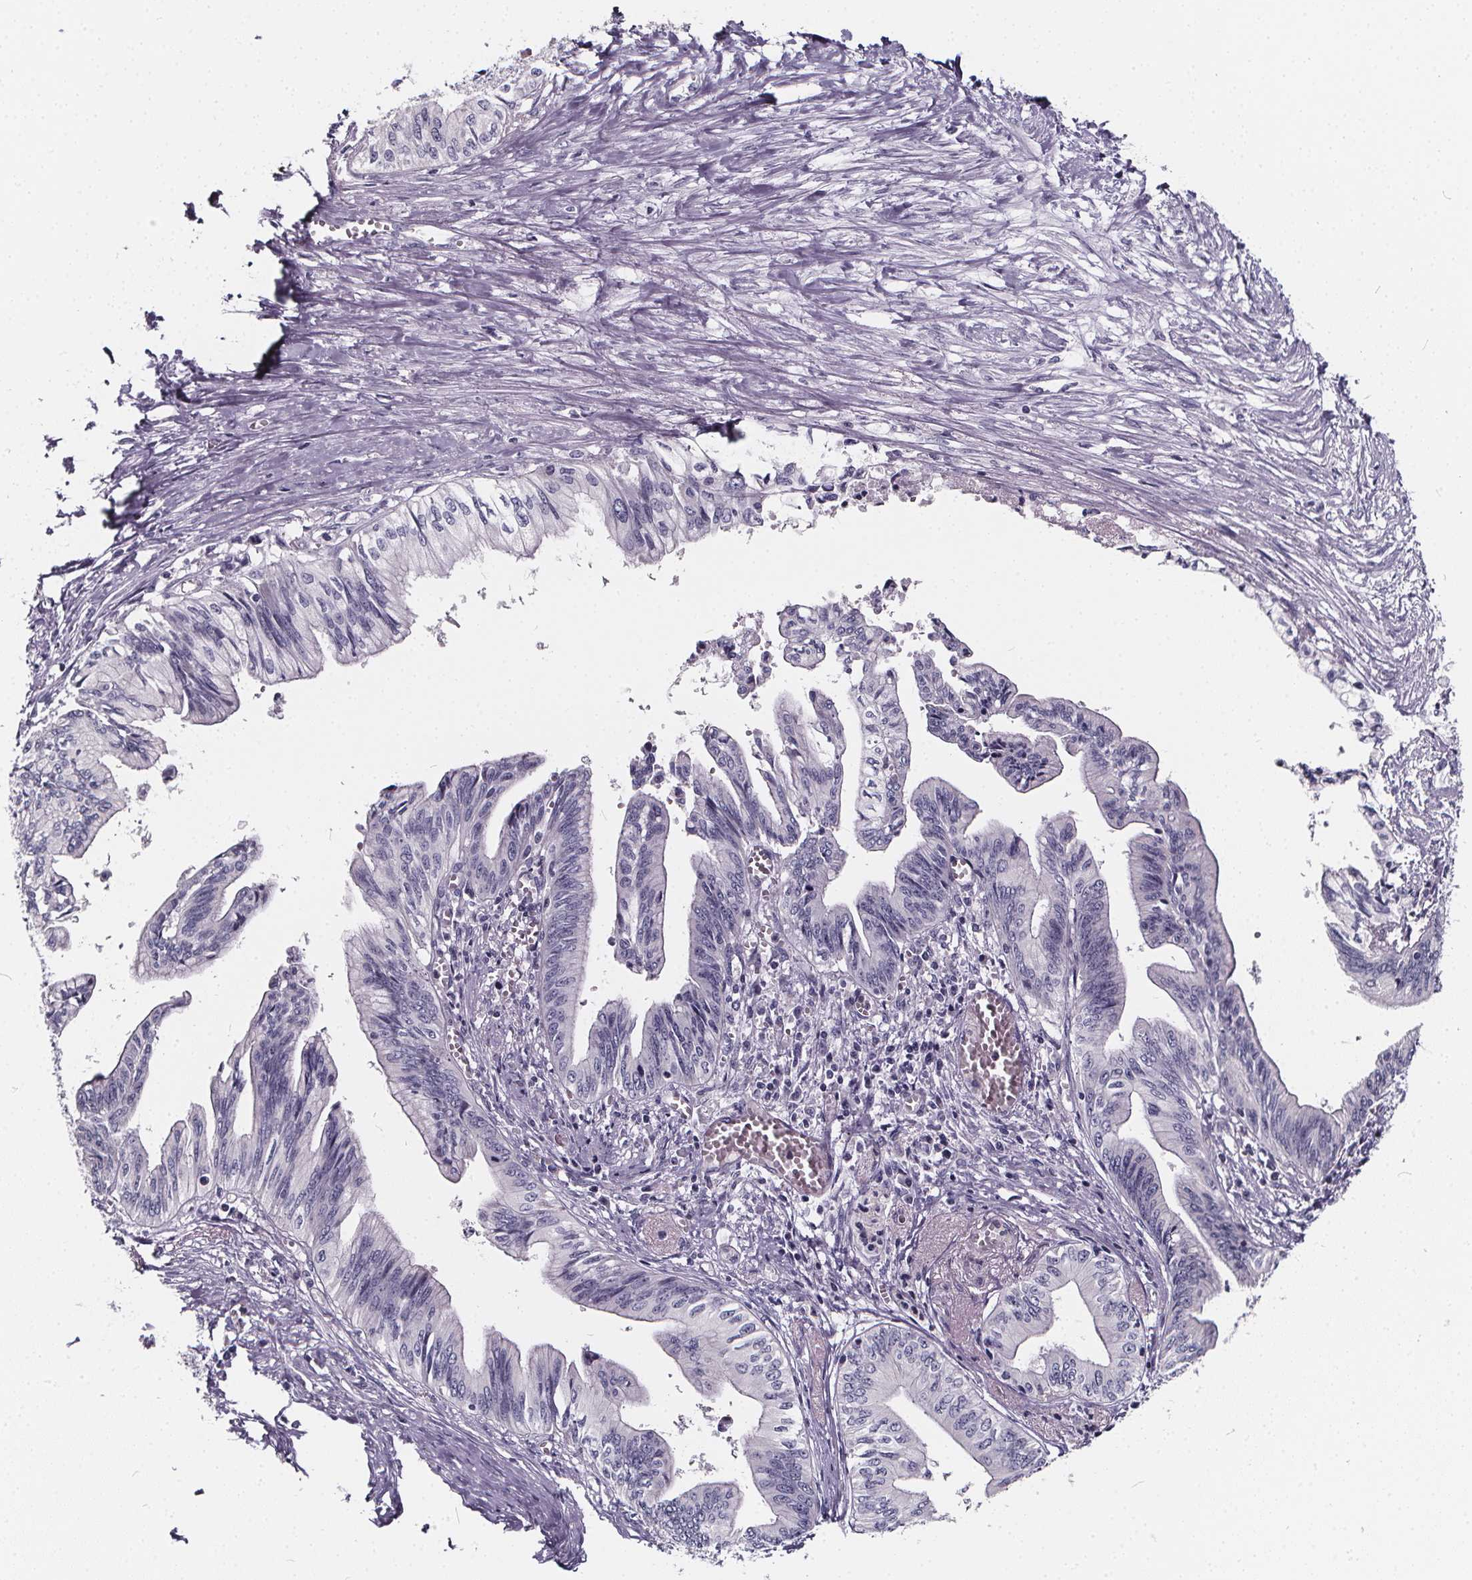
{"staining": {"intensity": "negative", "quantity": "none", "location": "none"}, "tissue": "pancreatic cancer", "cell_type": "Tumor cells", "image_type": "cancer", "snomed": [{"axis": "morphology", "description": "Adenocarcinoma, NOS"}, {"axis": "topography", "description": "Pancreas"}], "caption": "Micrograph shows no protein staining in tumor cells of pancreatic cancer (adenocarcinoma) tissue.", "gene": "SPEF2", "patient": {"sex": "female", "age": 61}}